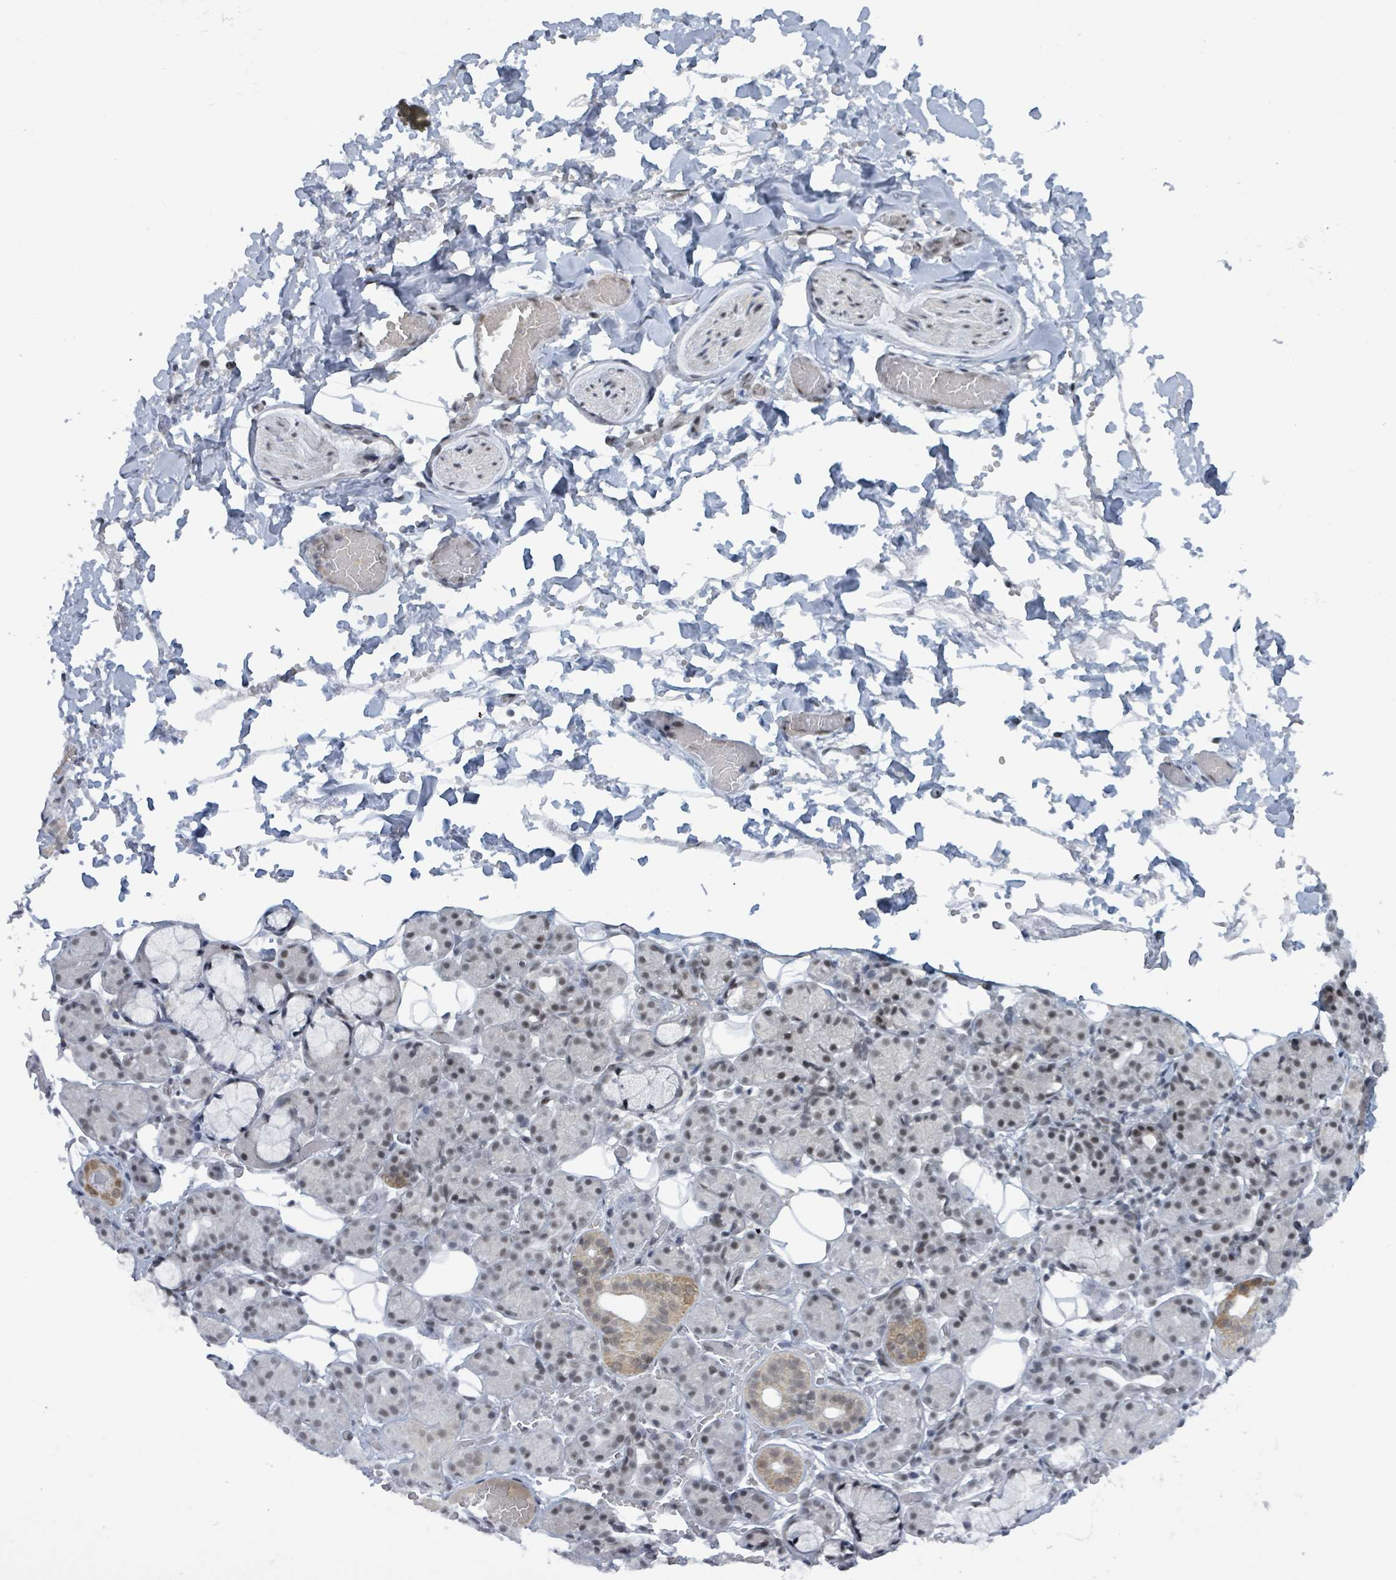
{"staining": {"intensity": "moderate", "quantity": "<25%", "location": "cytoplasmic/membranous"}, "tissue": "salivary gland", "cell_type": "Glandular cells", "image_type": "normal", "snomed": [{"axis": "morphology", "description": "Normal tissue, NOS"}, {"axis": "topography", "description": "Salivary gland"}], "caption": "Glandular cells display moderate cytoplasmic/membranous positivity in approximately <25% of cells in normal salivary gland.", "gene": "BANP", "patient": {"sex": "male", "age": 63}}